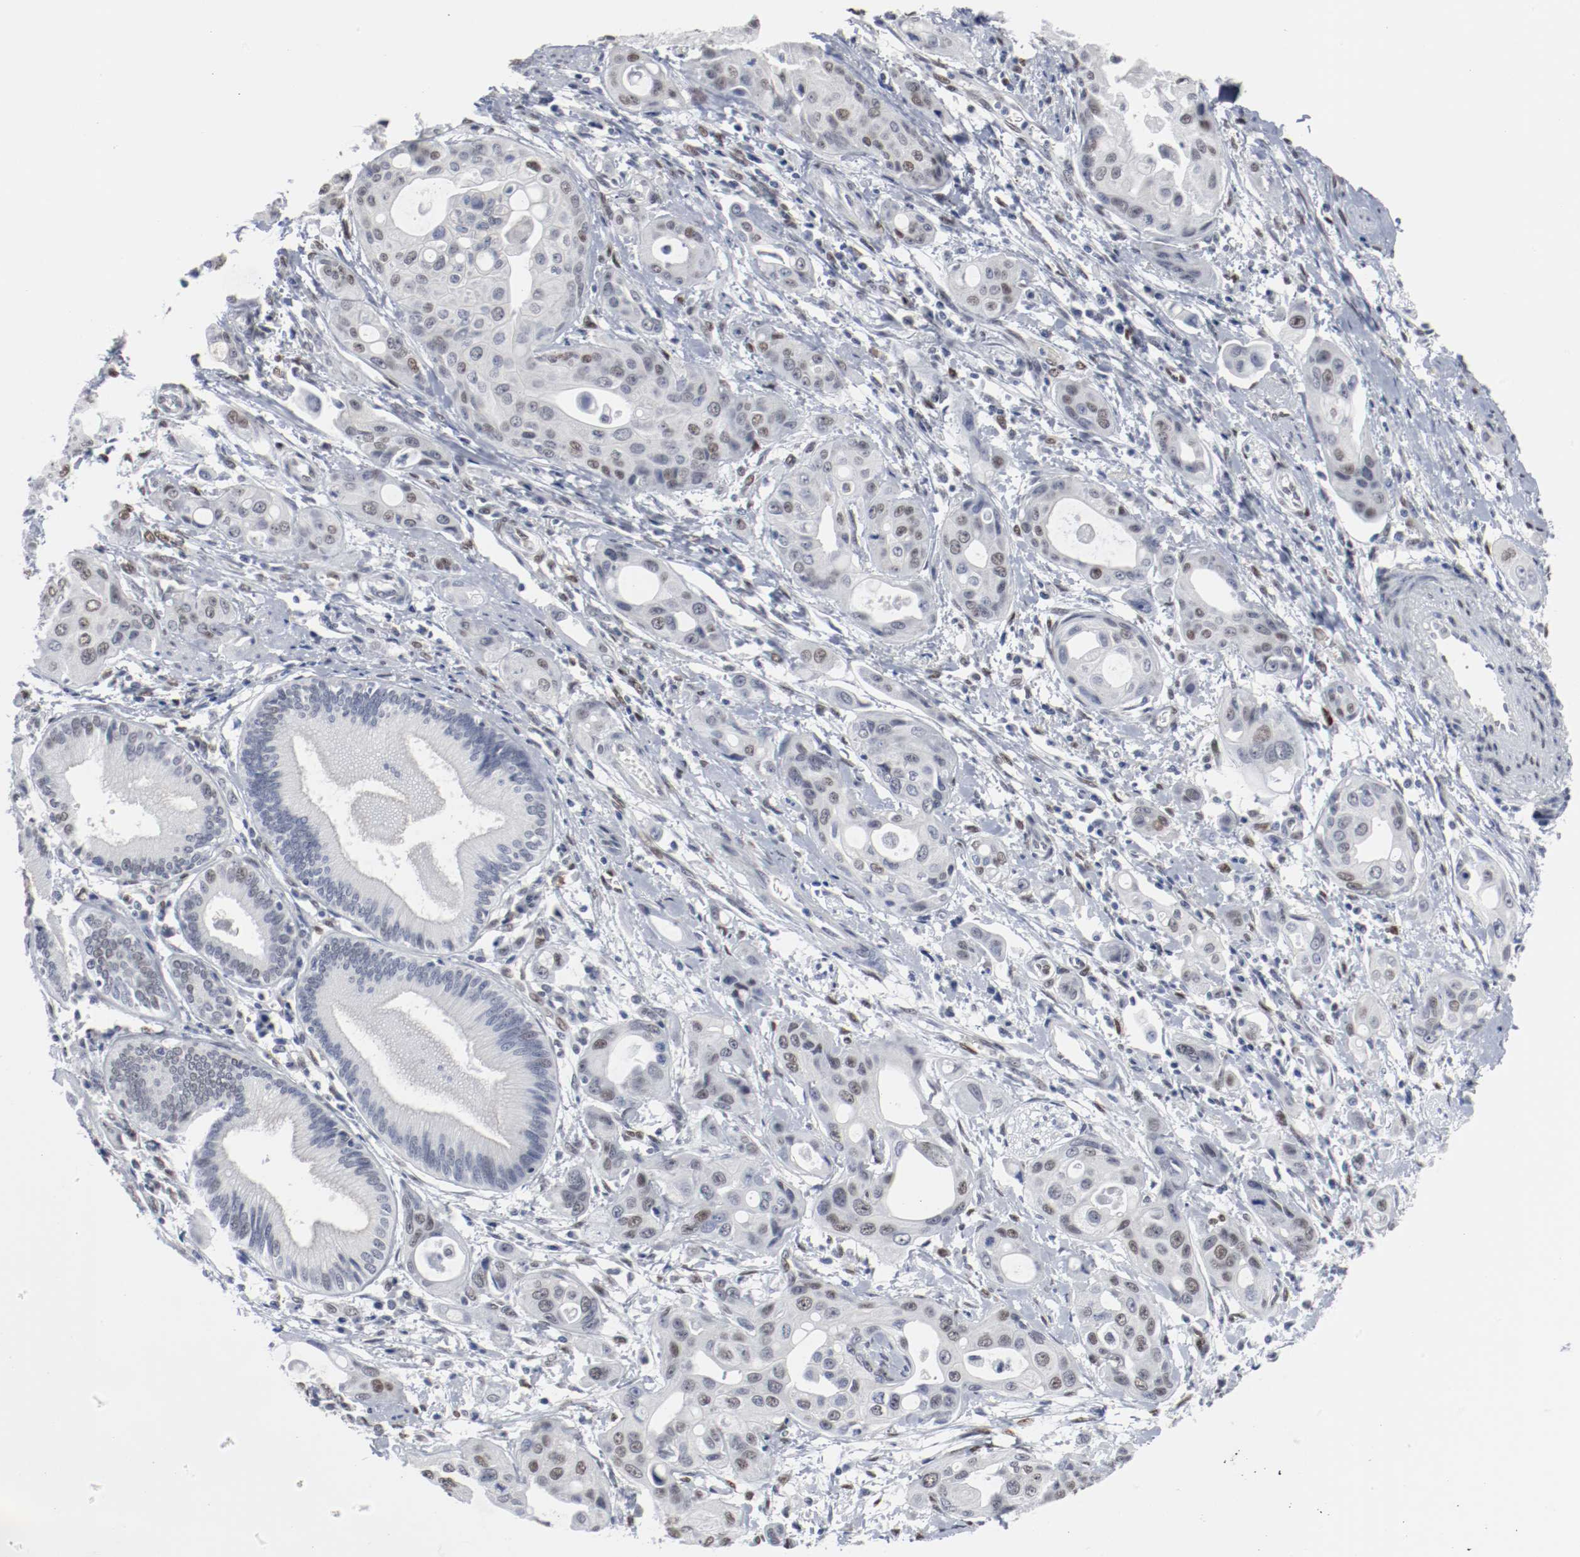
{"staining": {"intensity": "weak", "quantity": "25%-75%", "location": "nuclear"}, "tissue": "pancreatic cancer", "cell_type": "Tumor cells", "image_type": "cancer", "snomed": [{"axis": "morphology", "description": "Adenocarcinoma, NOS"}, {"axis": "topography", "description": "Pancreas"}], "caption": "Immunohistochemical staining of human pancreatic cancer reveals low levels of weak nuclear protein expression in approximately 25%-75% of tumor cells.", "gene": "ATF7", "patient": {"sex": "female", "age": 60}}